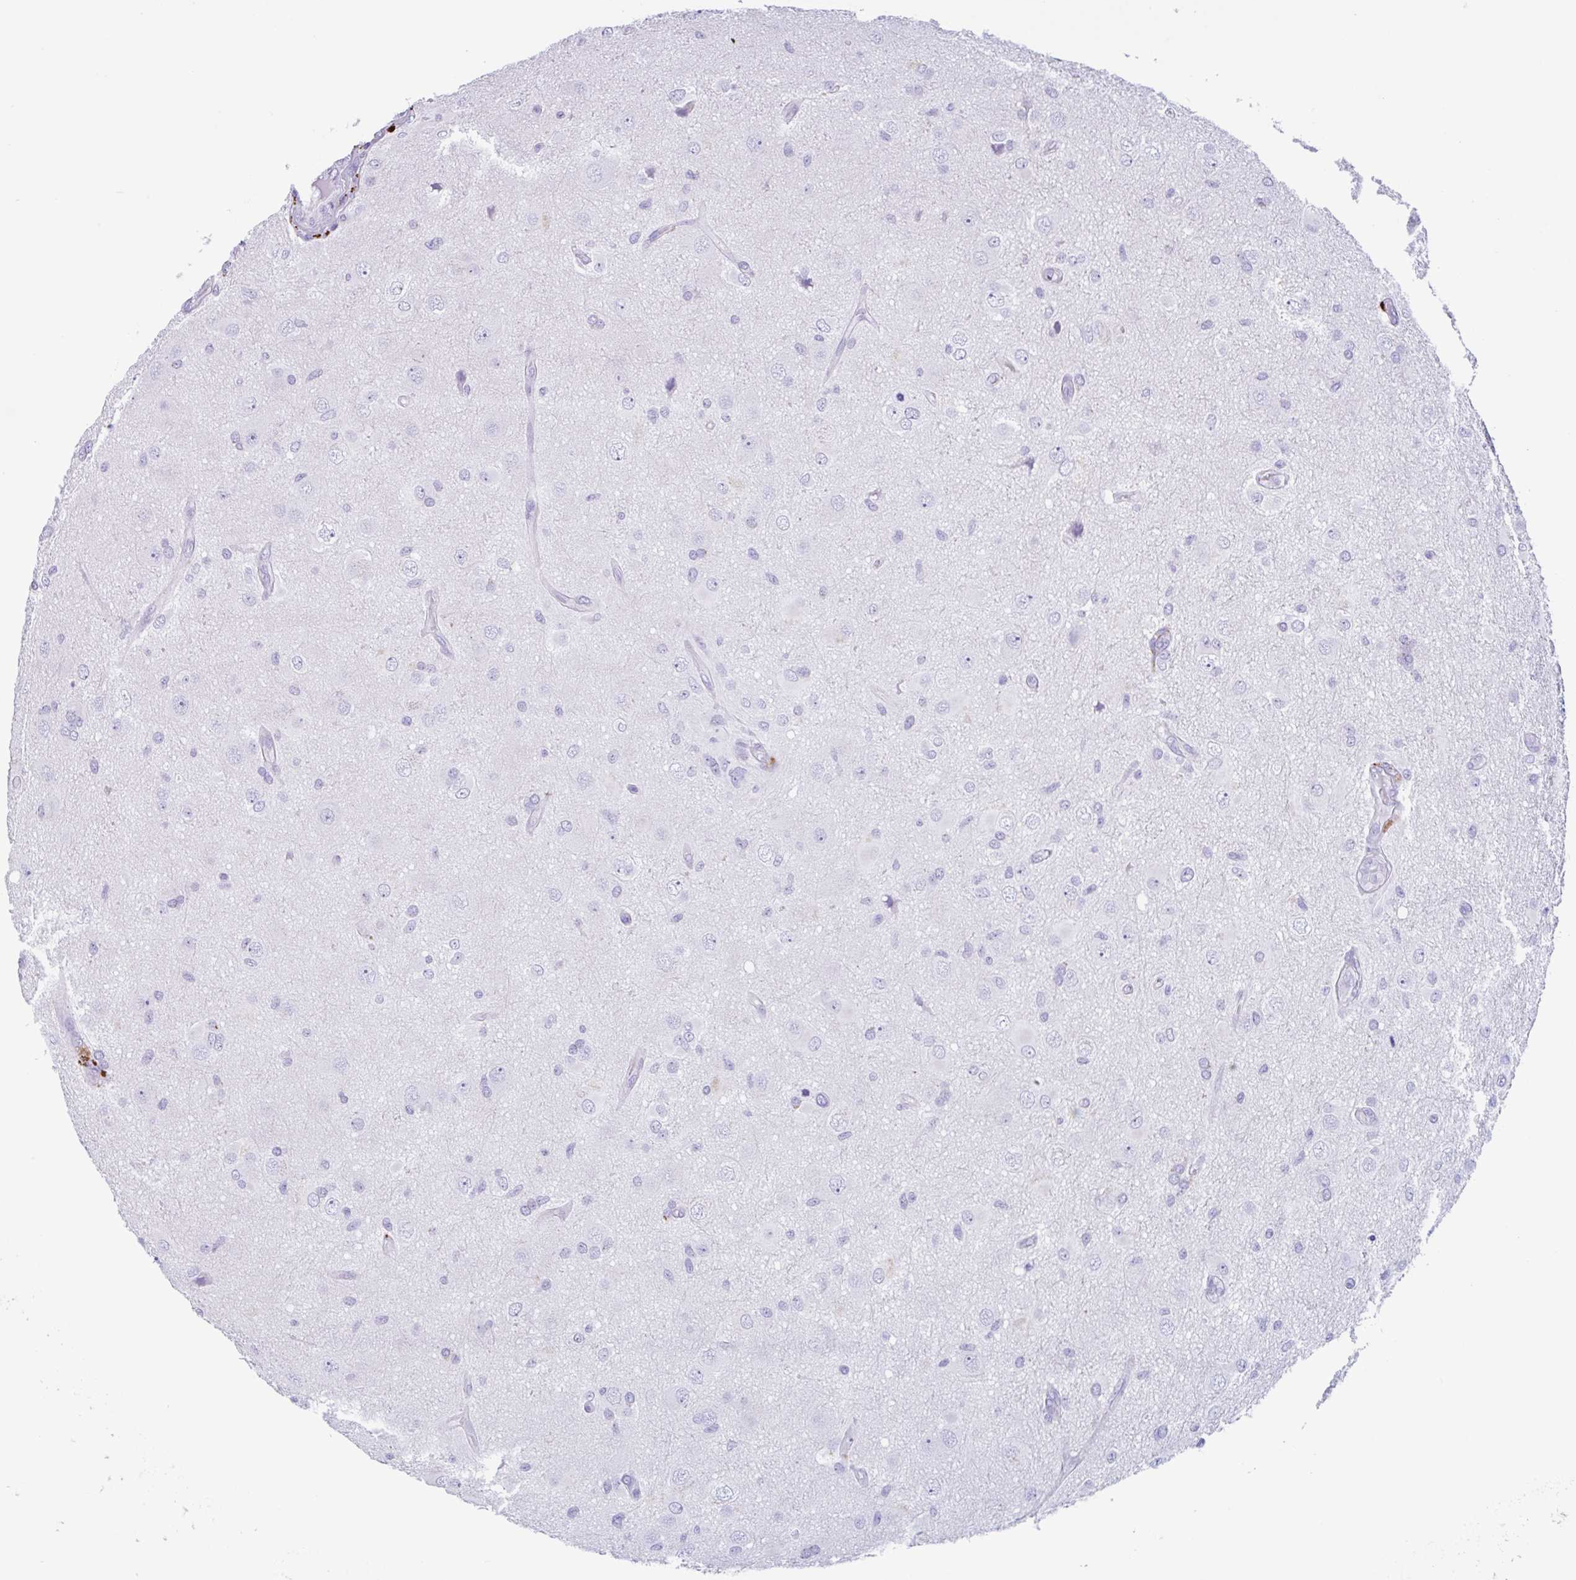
{"staining": {"intensity": "negative", "quantity": "none", "location": "none"}, "tissue": "glioma", "cell_type": "Tumor cells", "image_type": "cancer", "snomed": [{"axis": "morphology", "description": "Glioma, malignant, High grade"}, {"axis": "topography", "description": "Brain"}], "caption": "Immunohistochemistry (IHC) histopathology image of neoplastic tissue: high-grade glioma (malignant) stained with DAB (3,3'-diaminobenzidine) demonstrates no significant protein expression in tumor cells.", "gene": "DTWD2", "patient": {"sex": "male", "age": 53}}